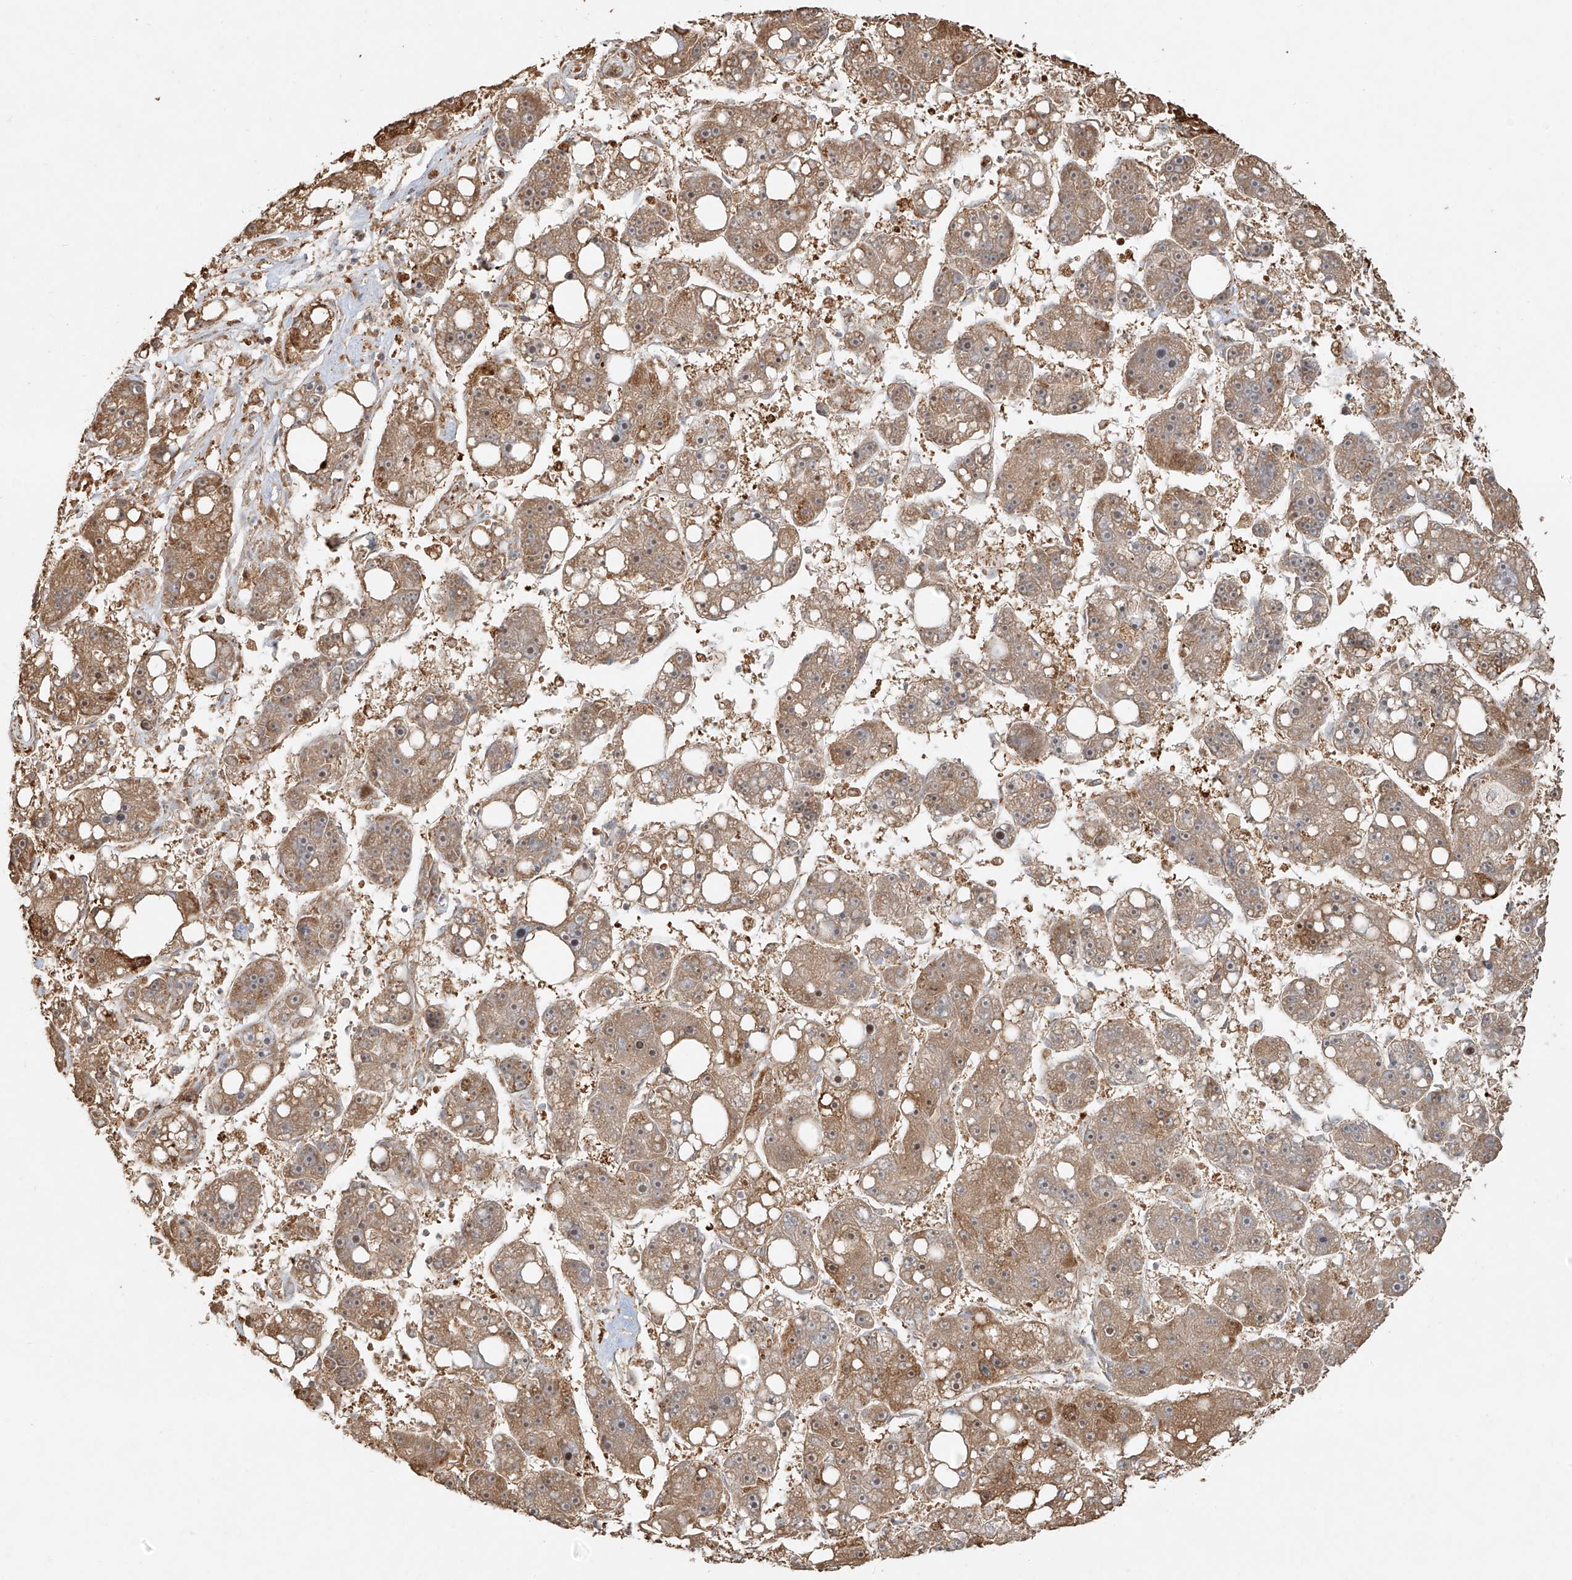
{"staining": {"intensity": "moderate", "quantity": ">75%", "location": "cytoplasmic/membranous"}, "tissue": "liver cancer", "cell_type": "Tumor cells", "image_type": "cancer", "snomed": [{"axis": "morphology", "description": "Carcinoma, Hepatocellular, NOS"}, {"axis": "topography", "description": "Liver"}], "caption": "Immunohistochemistry (IHC) histopathology image of neoplastic tissue: human liver cancer (hepatocellular carcinoma) stained using immunohistochemistry (IHC) shows medium levels of moderate protein expression localized specifically in the cytoplasmic/membranous of tumor cells, appearing as a cytoplasmic/membranous brown color.", "gene": "EFNB1", "patient": {"sex": "female", "age": 61}}